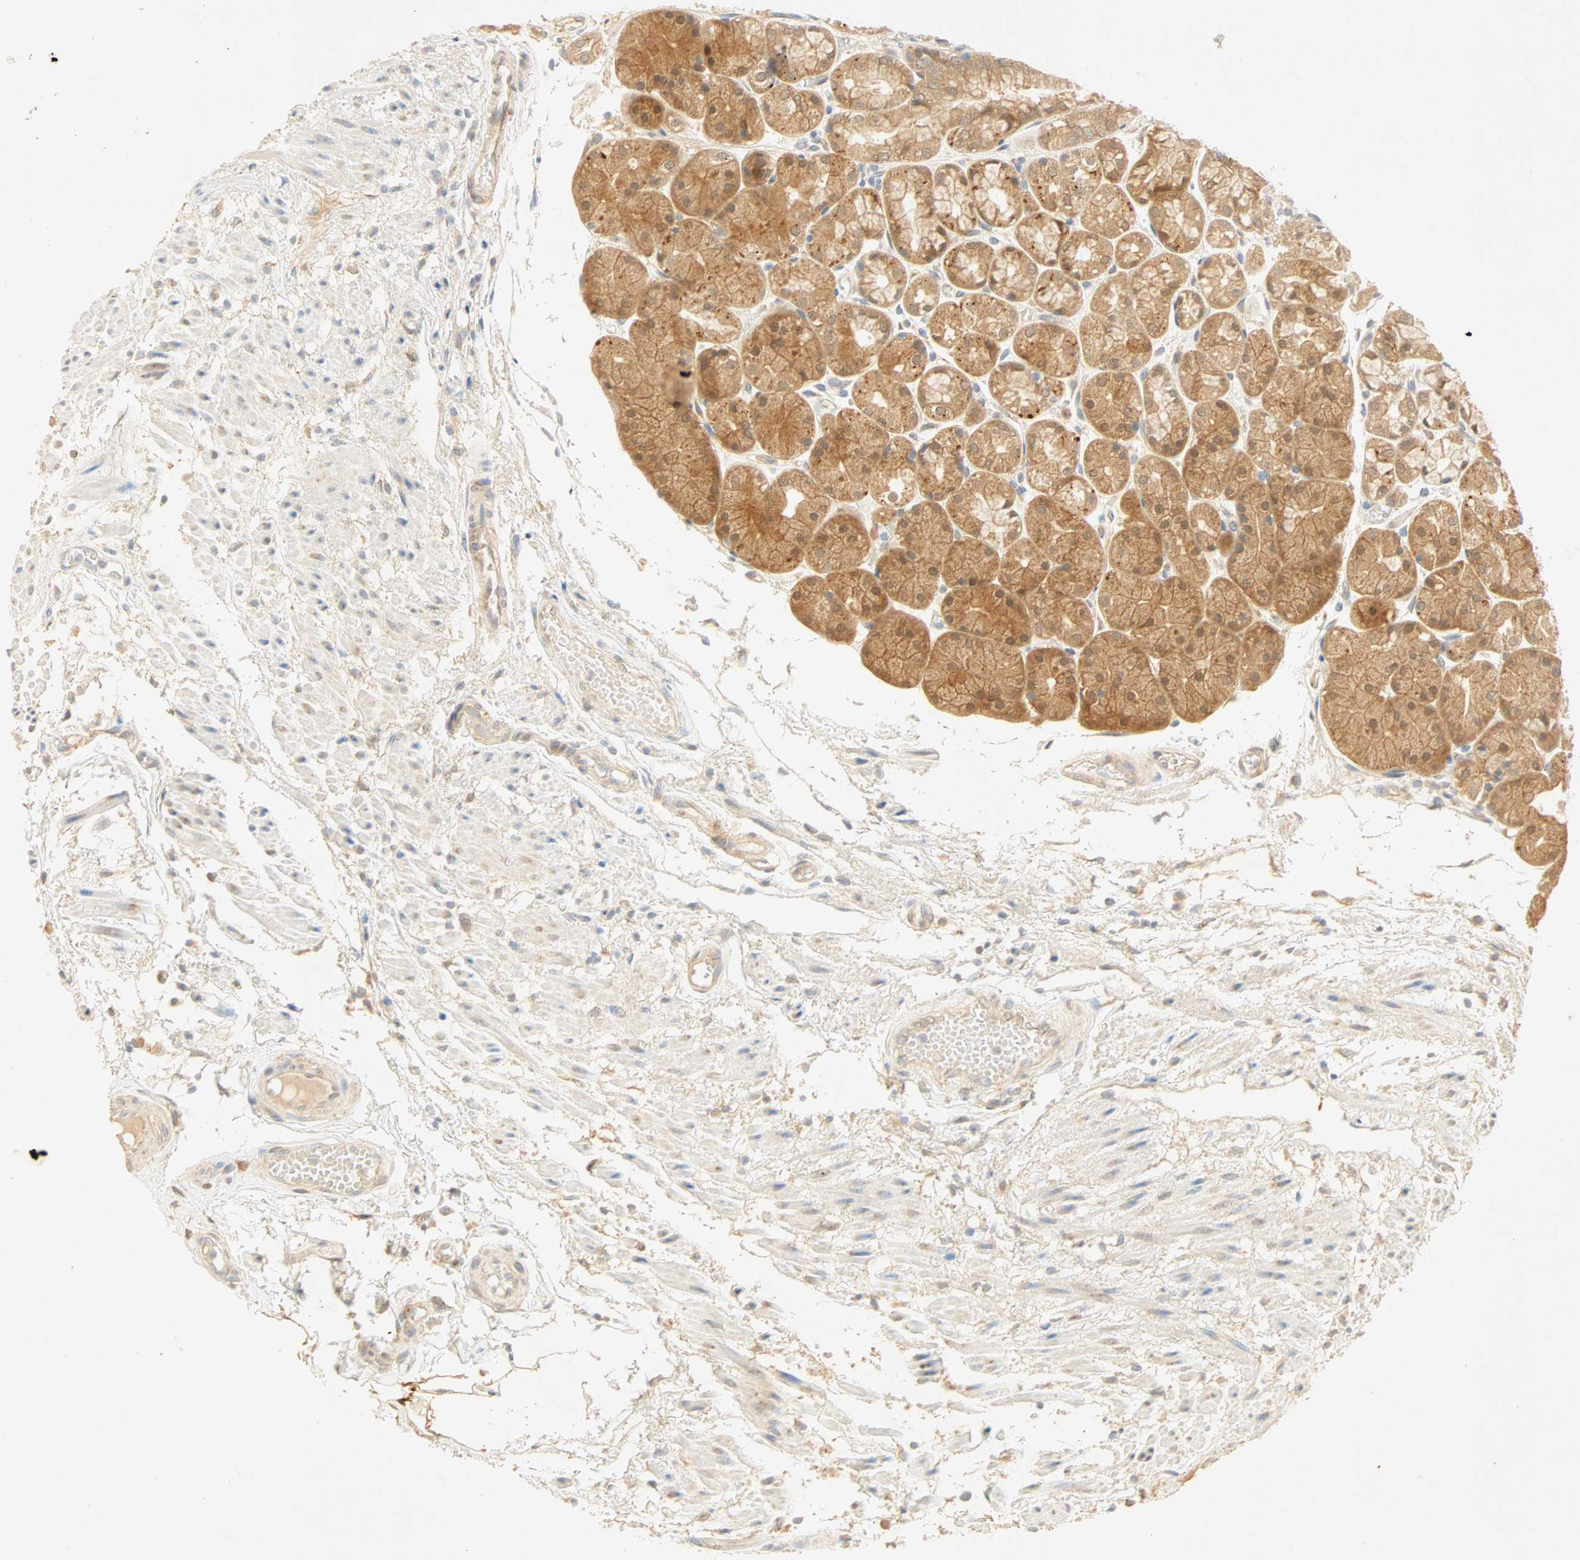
{"staining": {"intensity": "strong", "quantity": ">75%", "location": "cytoplasmic/membranous"}, "tissue": "stomach", "cell_type": "Glandular cells", "image_type": "normal", "snomed": [{"axis": "morphology", "description": "Normal tissue, NOS"}, {"axis": "topography", "description": "Stomach, upper"}], "caption": "This micrograph displays immunohistochemistry (IHC) staining of benign stomach, with high strong cytoplasmic/membranous staining in approximately >75% of glandular cells.", "gene": "SELENBP1", "patient": {"sex": "male", "age": 72}}